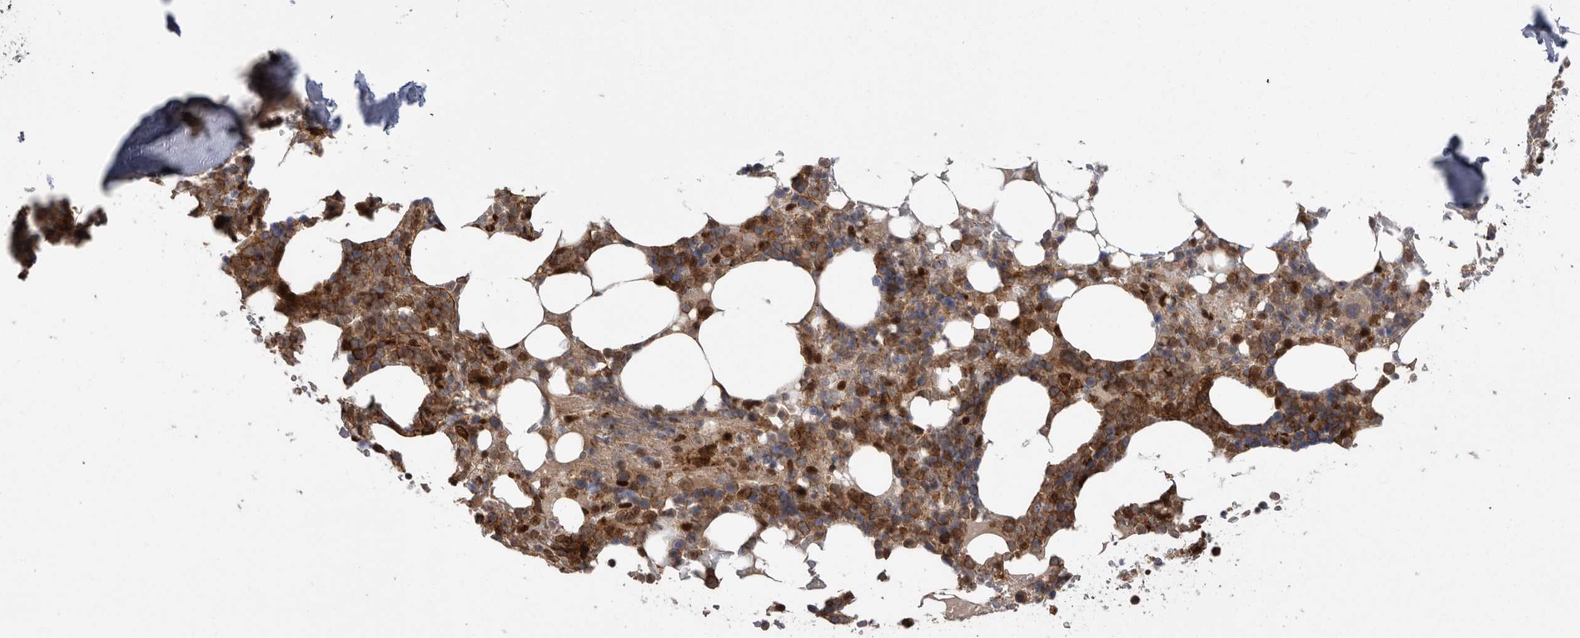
{"staining": {"intensity": "moderate", "quantity": ">75%", "location": "cytoplasmic/membranous"}, "tissue": "bone marrow", "cell_type": "Hematopoietic cells", "image_type": "normal", "snomed": [{"axis": "morphology", "description": "Normal tissue, NOS"}, {"axis": "topography", "description": "Bone marrow"}], "caption": "About >75% of hematopoietic cells in benign human bone marrow exhibit moderate cytoplasmic/membranous protein positivity as visualized by brown immunohistochemical staining.", "gene": "DHDDS", "patient": {"sex": "male", "age": 58}}